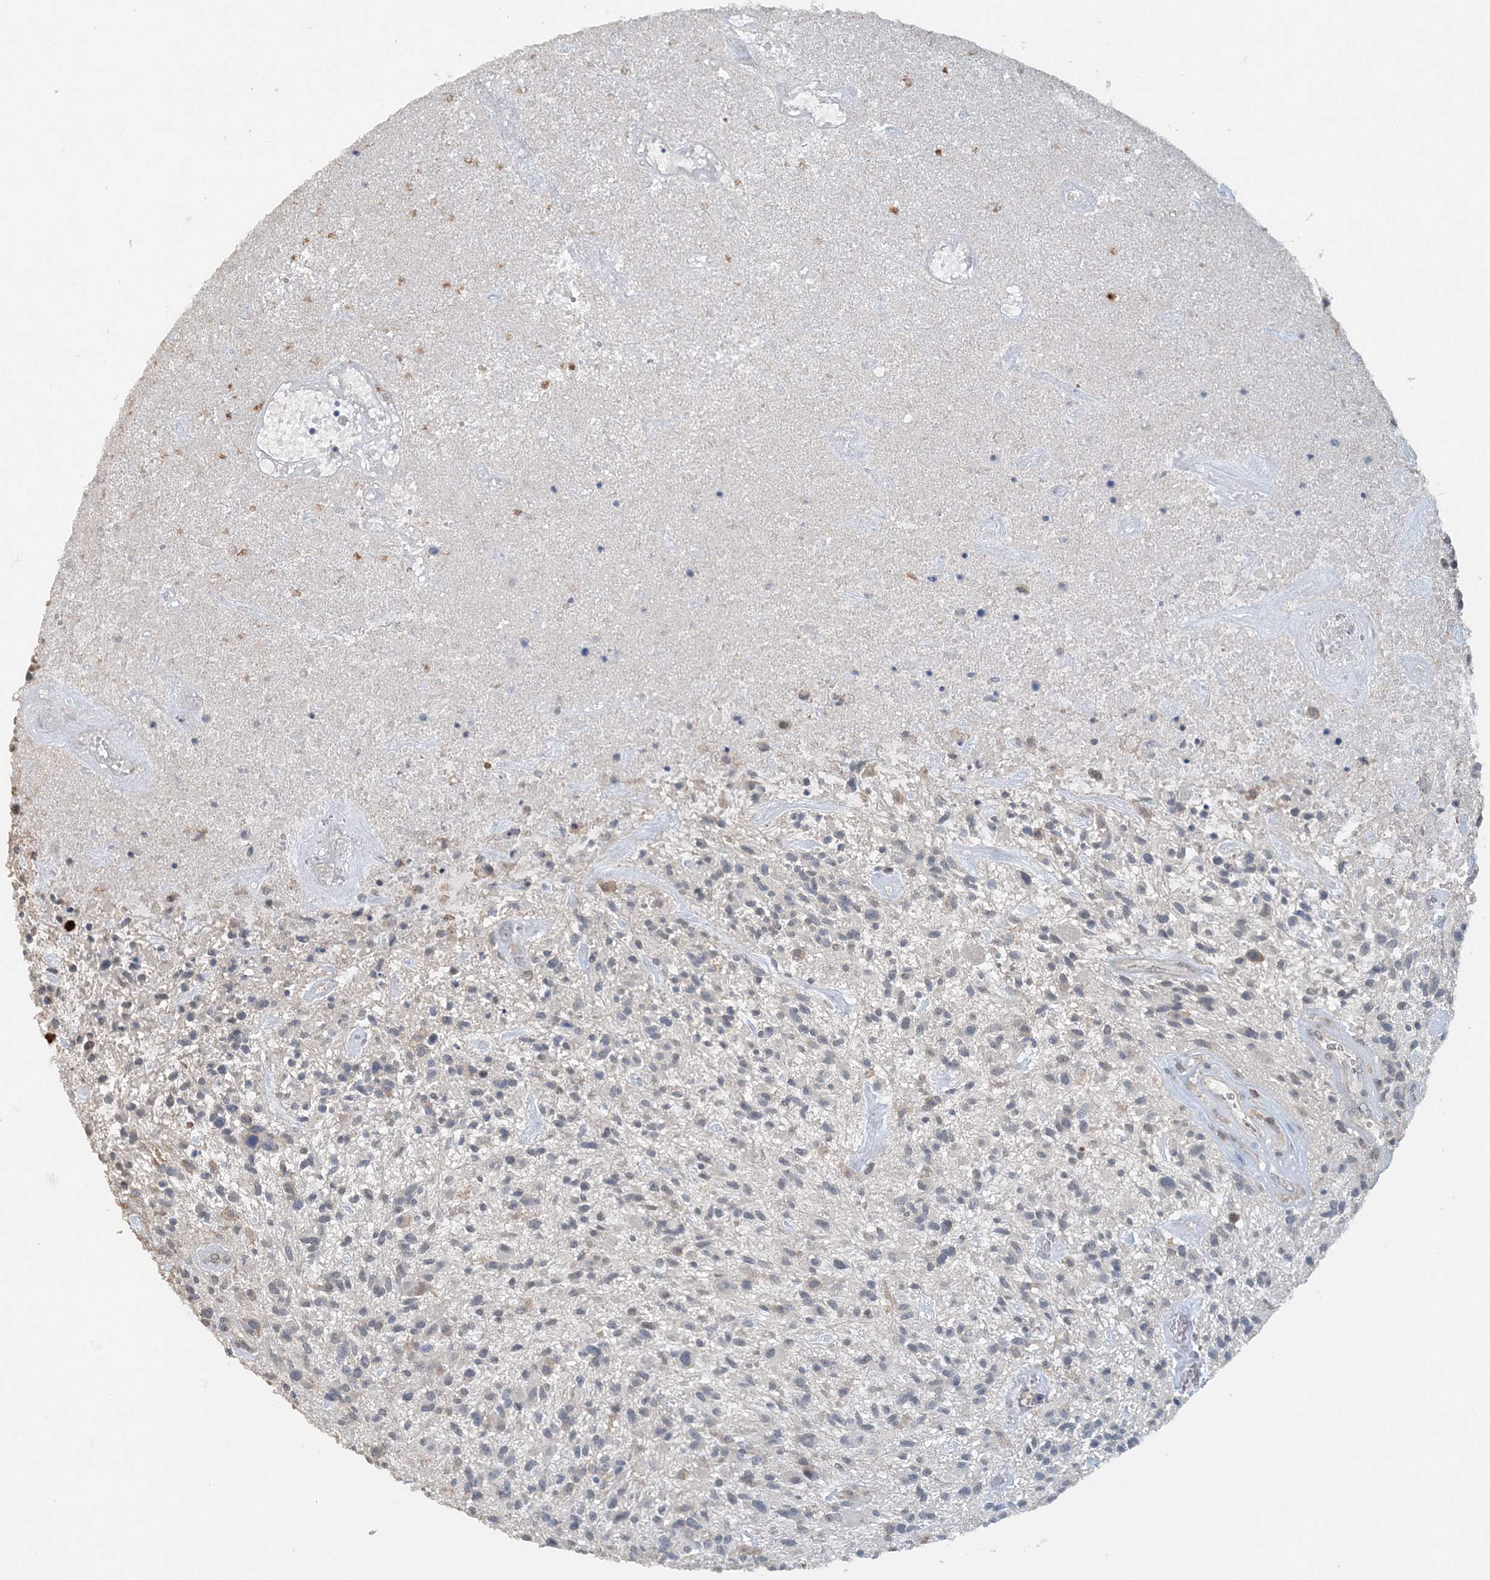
{"staining": {"intensity": "negative", "quantity": "none", "location": "none"}, "tissue": "glioma", "cell_type": "Tumor cells", "image_type": "cancer", "snomed": [{"axis": "morphology", "description": "Glioma, malignant, High grade"}, {"axis": "topography", "description": "Brain"}], "caption": "An immunohistochemistry (IHC) image of glioma is shown. There is no staining in tumor cells of glioma.", "gene": "FAM110A", "patient": {"sex": "male", "age": 47}}